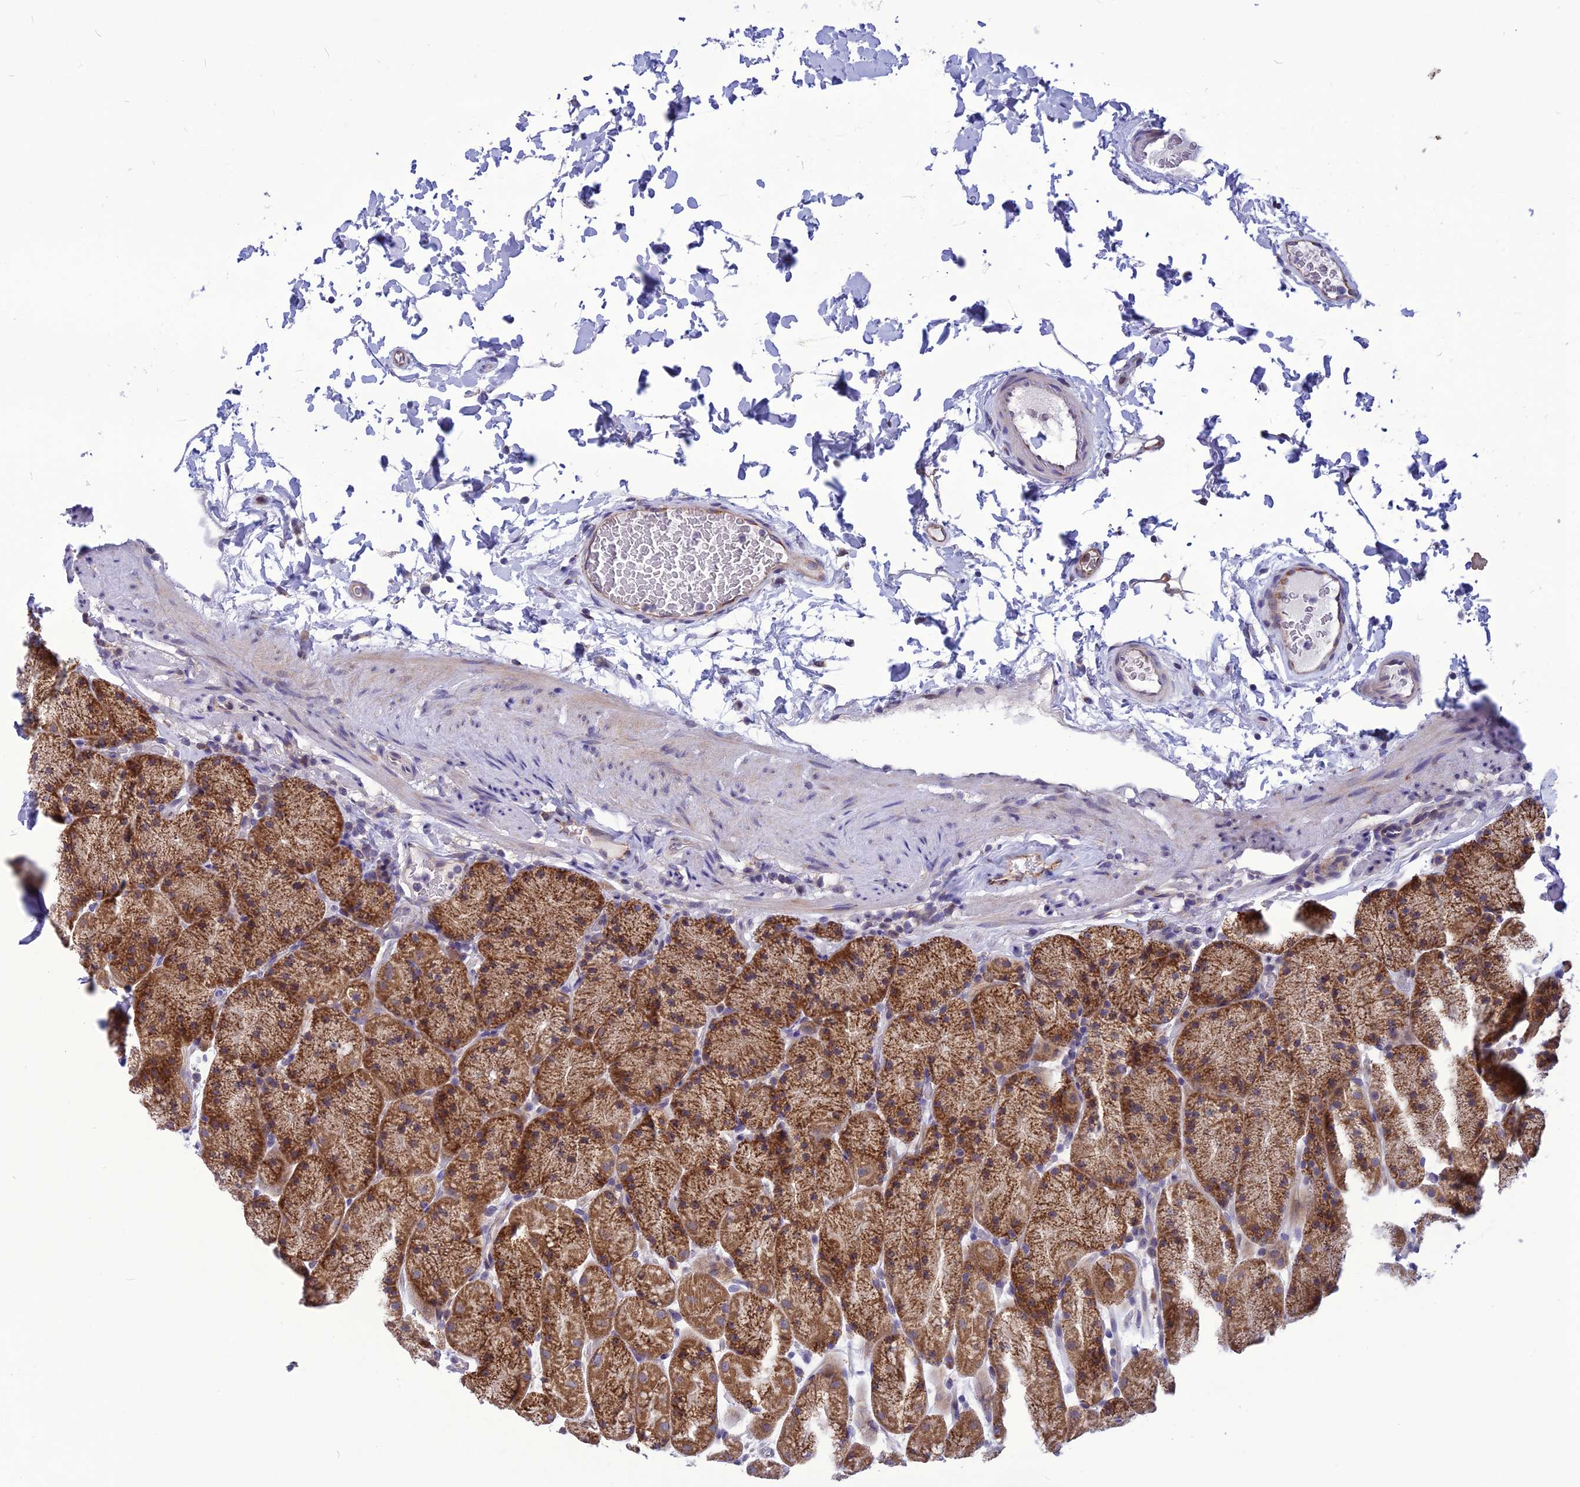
{"staining": {"intensity": "moderate", "quantity": ">75%", "location": "cytoplasmic/membranous"}, "tissue": "stomach", "cell_type": "Glandular cells", "image_type": "normal", "snomed": [{"axis": "morphology", "description": "Normal tissue, NOS"}, {"axis": "topography", "description": "Stomach, upper"}, {"axis": "topography", "description": "Stomach, lower"}], "caption": "Benign stomach was stained to show a protein in brown. There is medium levels of moderate cytoplasmic/membranous staining in approximately >75% of glandular cells. (DAB IHC, brown staining for protein, blue staining for nuclei).", "gene": "PSMF1", "patient": {"sex": "male", "age": 67}}